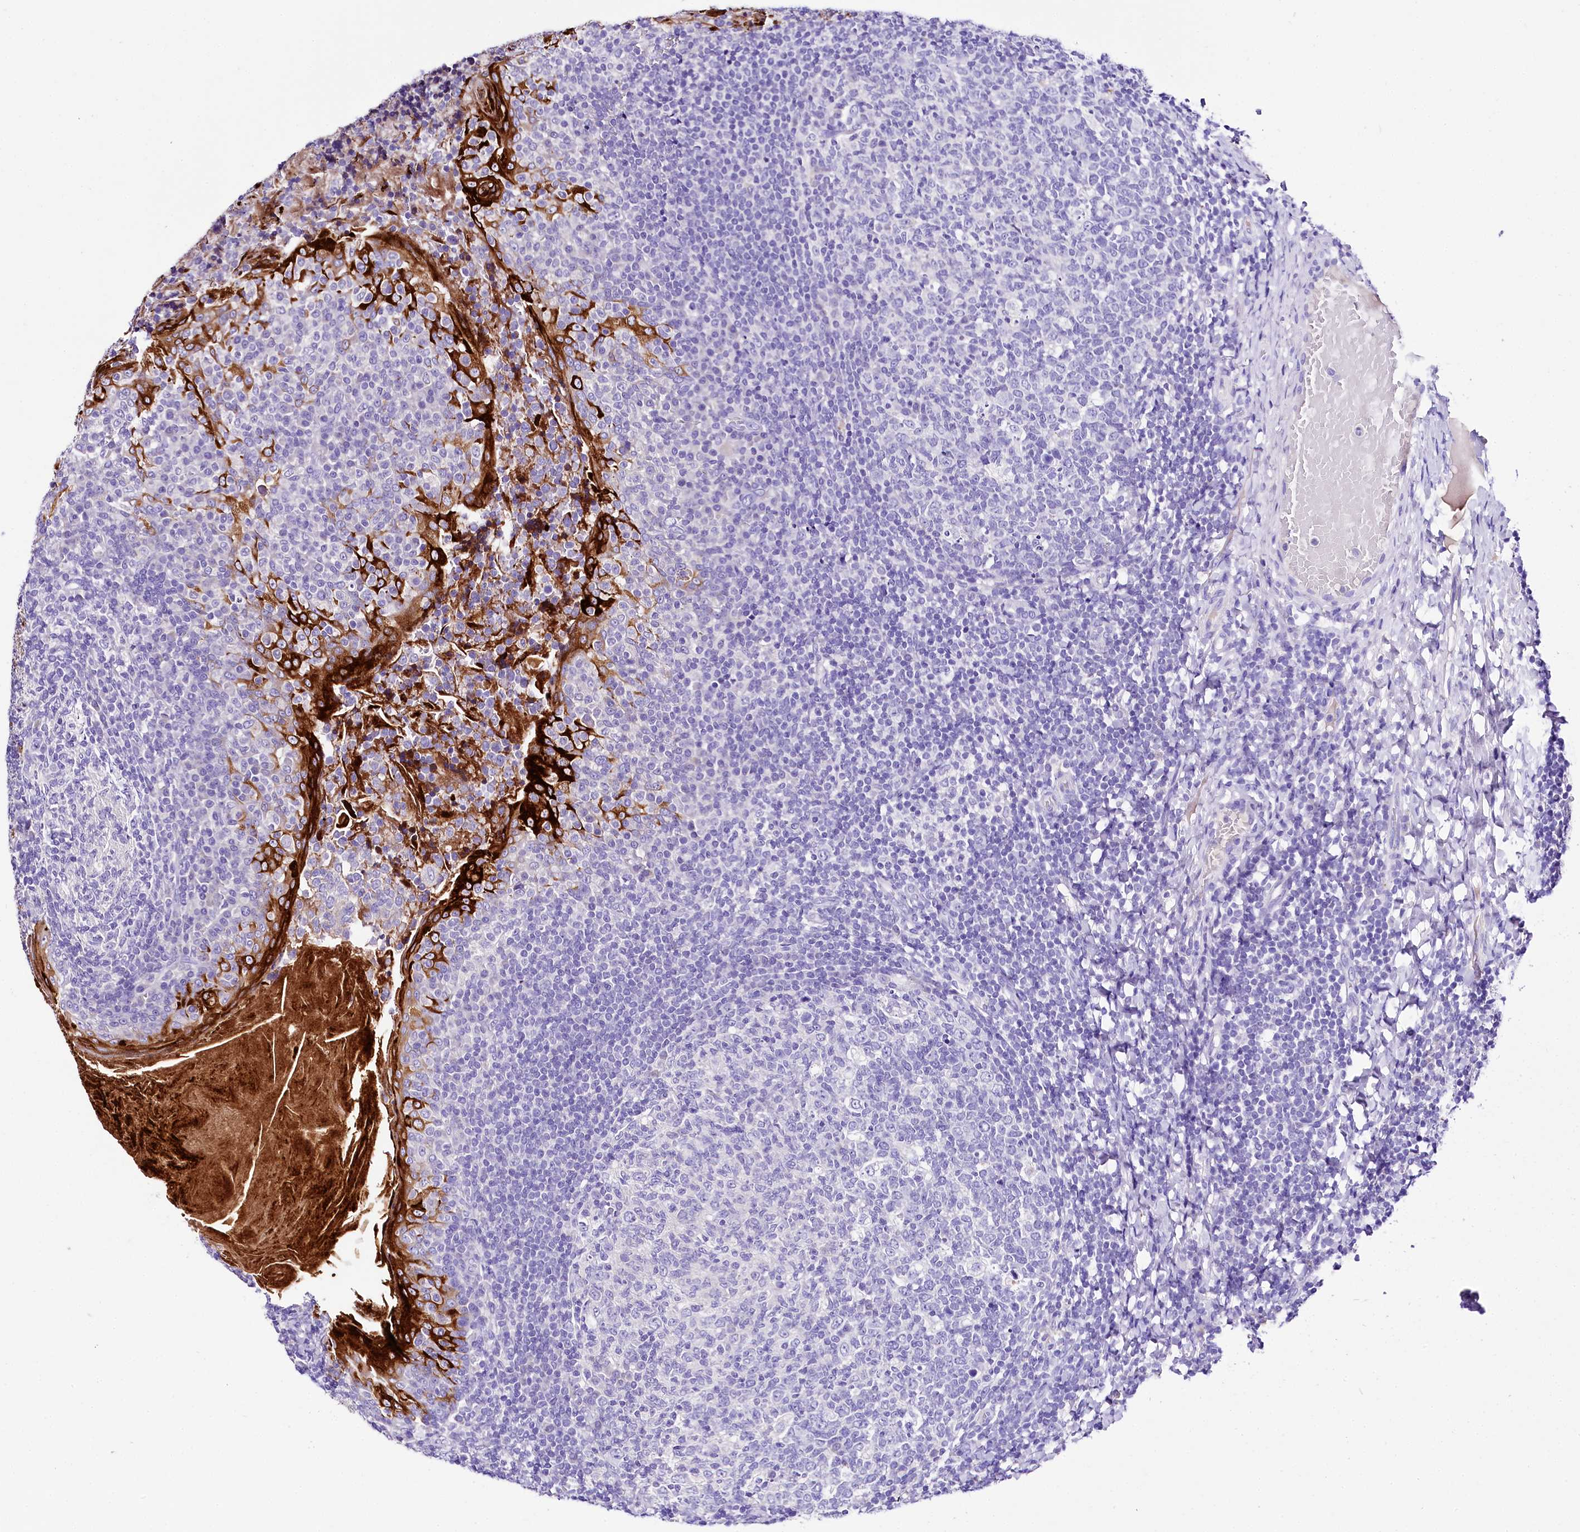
{"staining": {"intensity": "negative", "quantity": "none", "location": "none"}, "tissue": "tonsil", "cell_type": "Germinal center cells", "image_type": "normal", "snomed": [{"axis": "morphology", "description": "Normal tissue, NOS"}, {"axis": "topography", "description": "Tonsil"}], "caption": "IHC image of unremarkable human tonsil stained for a protein (brown), which reveals no expression in germinal center cells.", "gene": "A2ML1", "patient": {"sex": "female", "age": 19}}